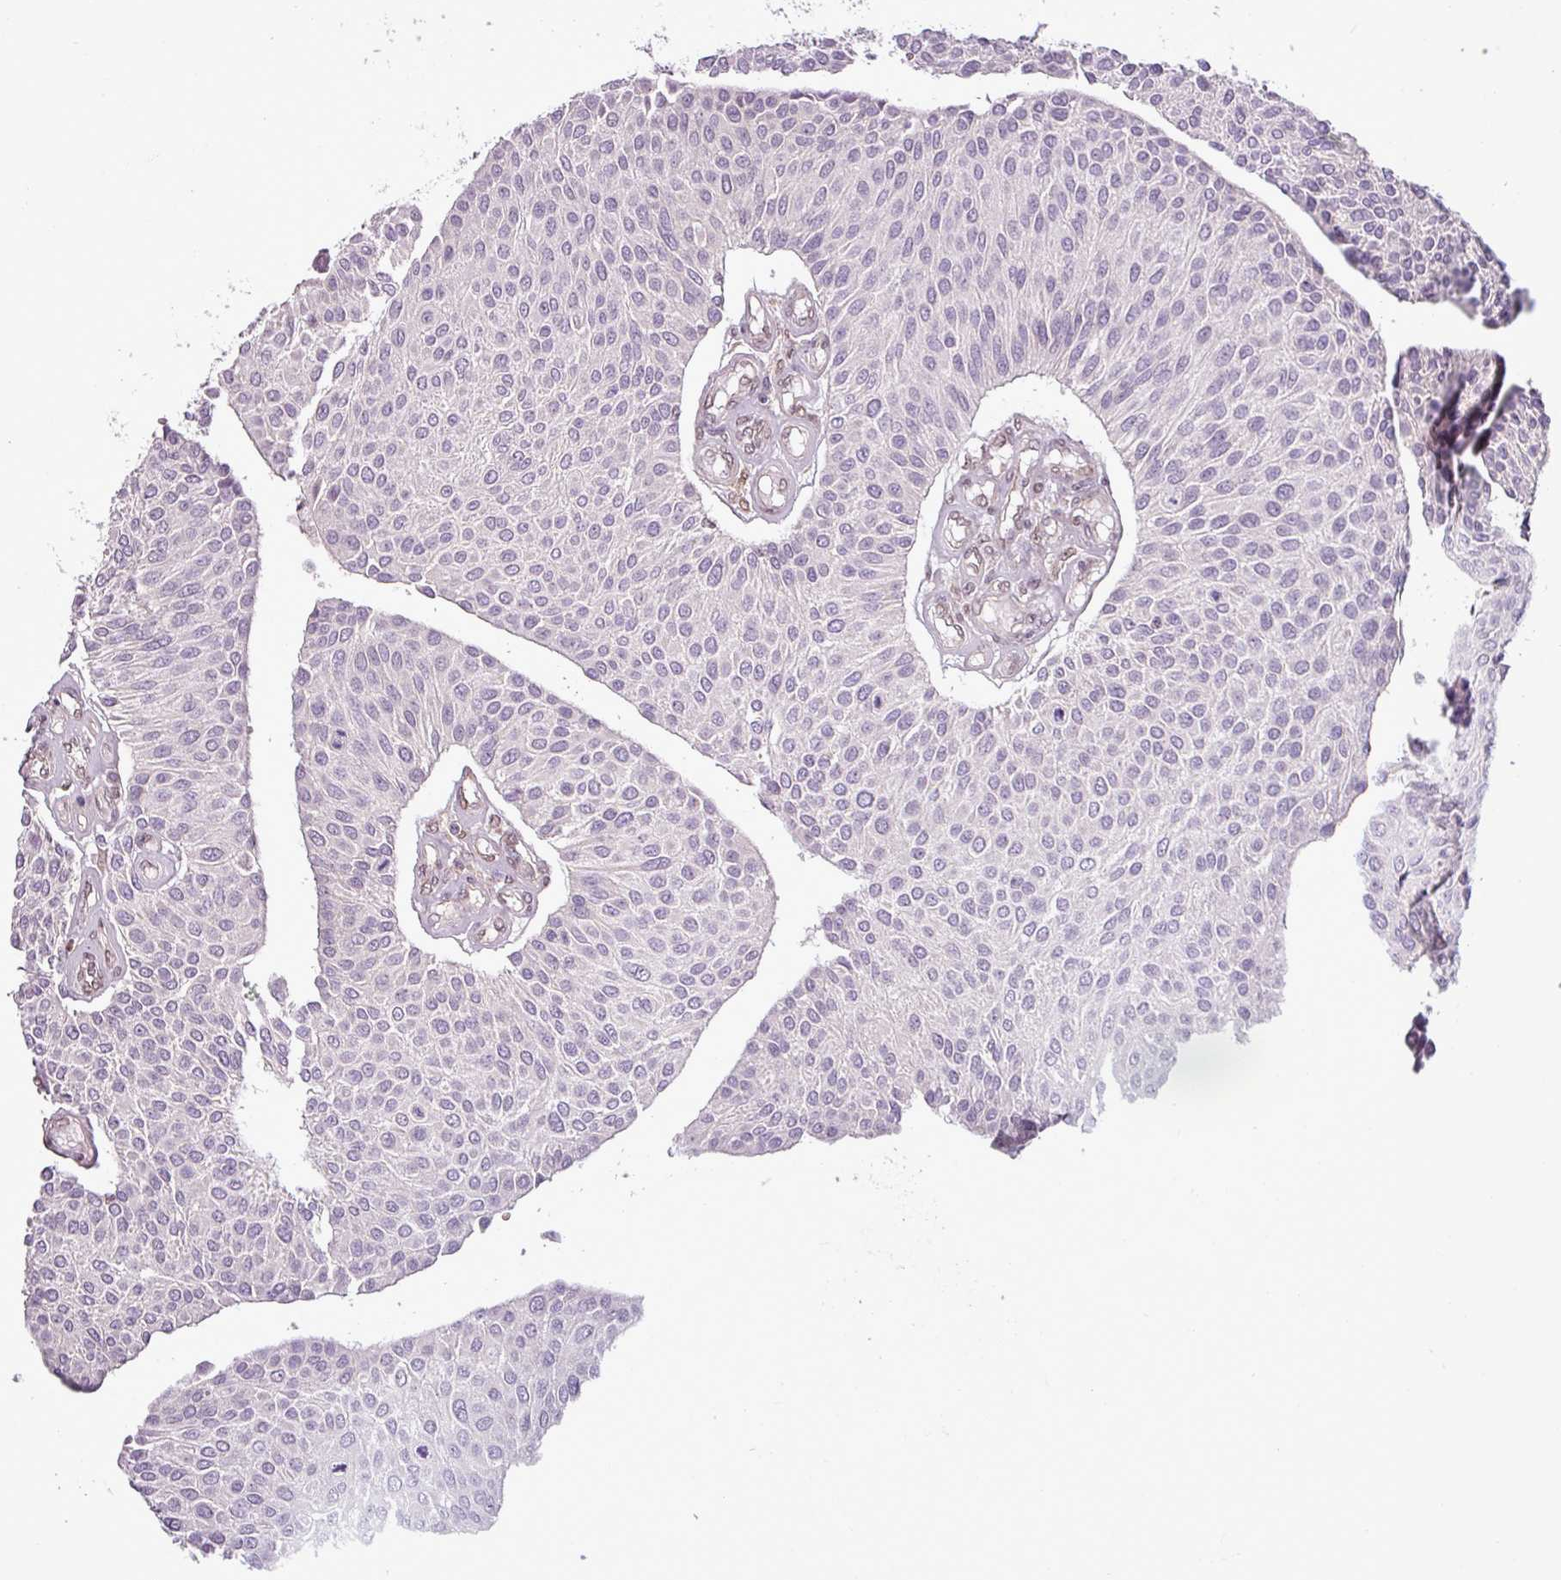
{"staining": {"intensity": "negative", "quantity": "none", "location": "none"}, "tissue": "urothelial cancer", "cell_type": "Tumor cells", "image_type": "cancer", "snomed": [{"axis": "morphology", "description": "Urothelial carcinoma, NOS"}, {"axis": "topography", "description": "Urinary bladder"}], "caption": "Urothelial cancer stained for a protein using IHC exhibits no staining tumor cells.", "gene": "GPT2", "patient": {"sex": "male", "age": 55}}